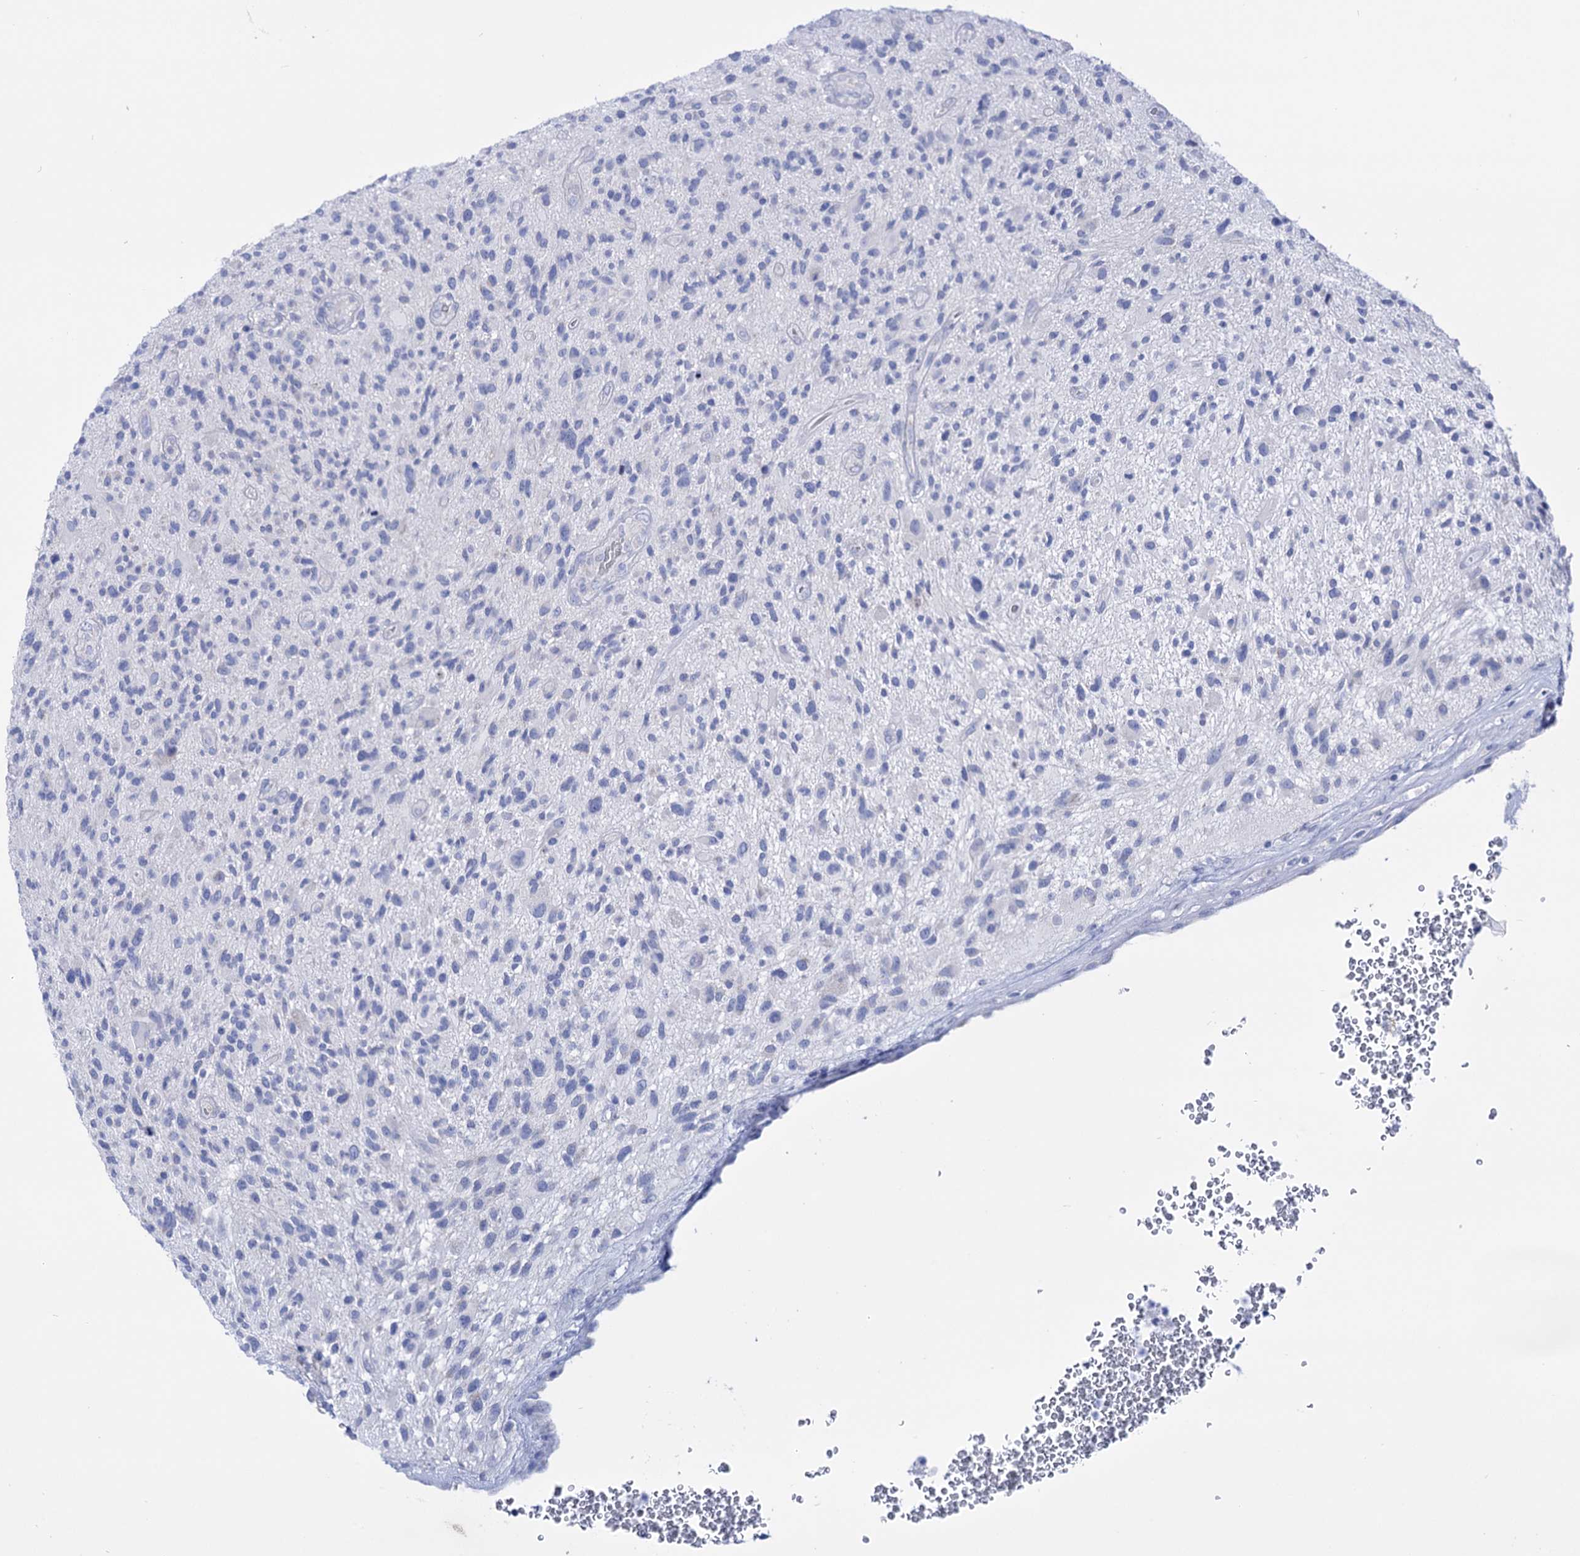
{"staining": {"intensity": "negative", "quantity": "none", "location": "none"}, "tissue": "glioma", "cell_type": "Tumor cells", "image_type": "cancer", "snomed": [{"axis": "morphology", "description": "Glioma, malignant, High grade"}, {"axis": "topography", "description": "Brain"}], "caption": "Tumor cells are negative for brown protein staining in malignant glioma (high-grade).", "gene": "YARS2", "patient": {"sex": "male", "age": 47}}